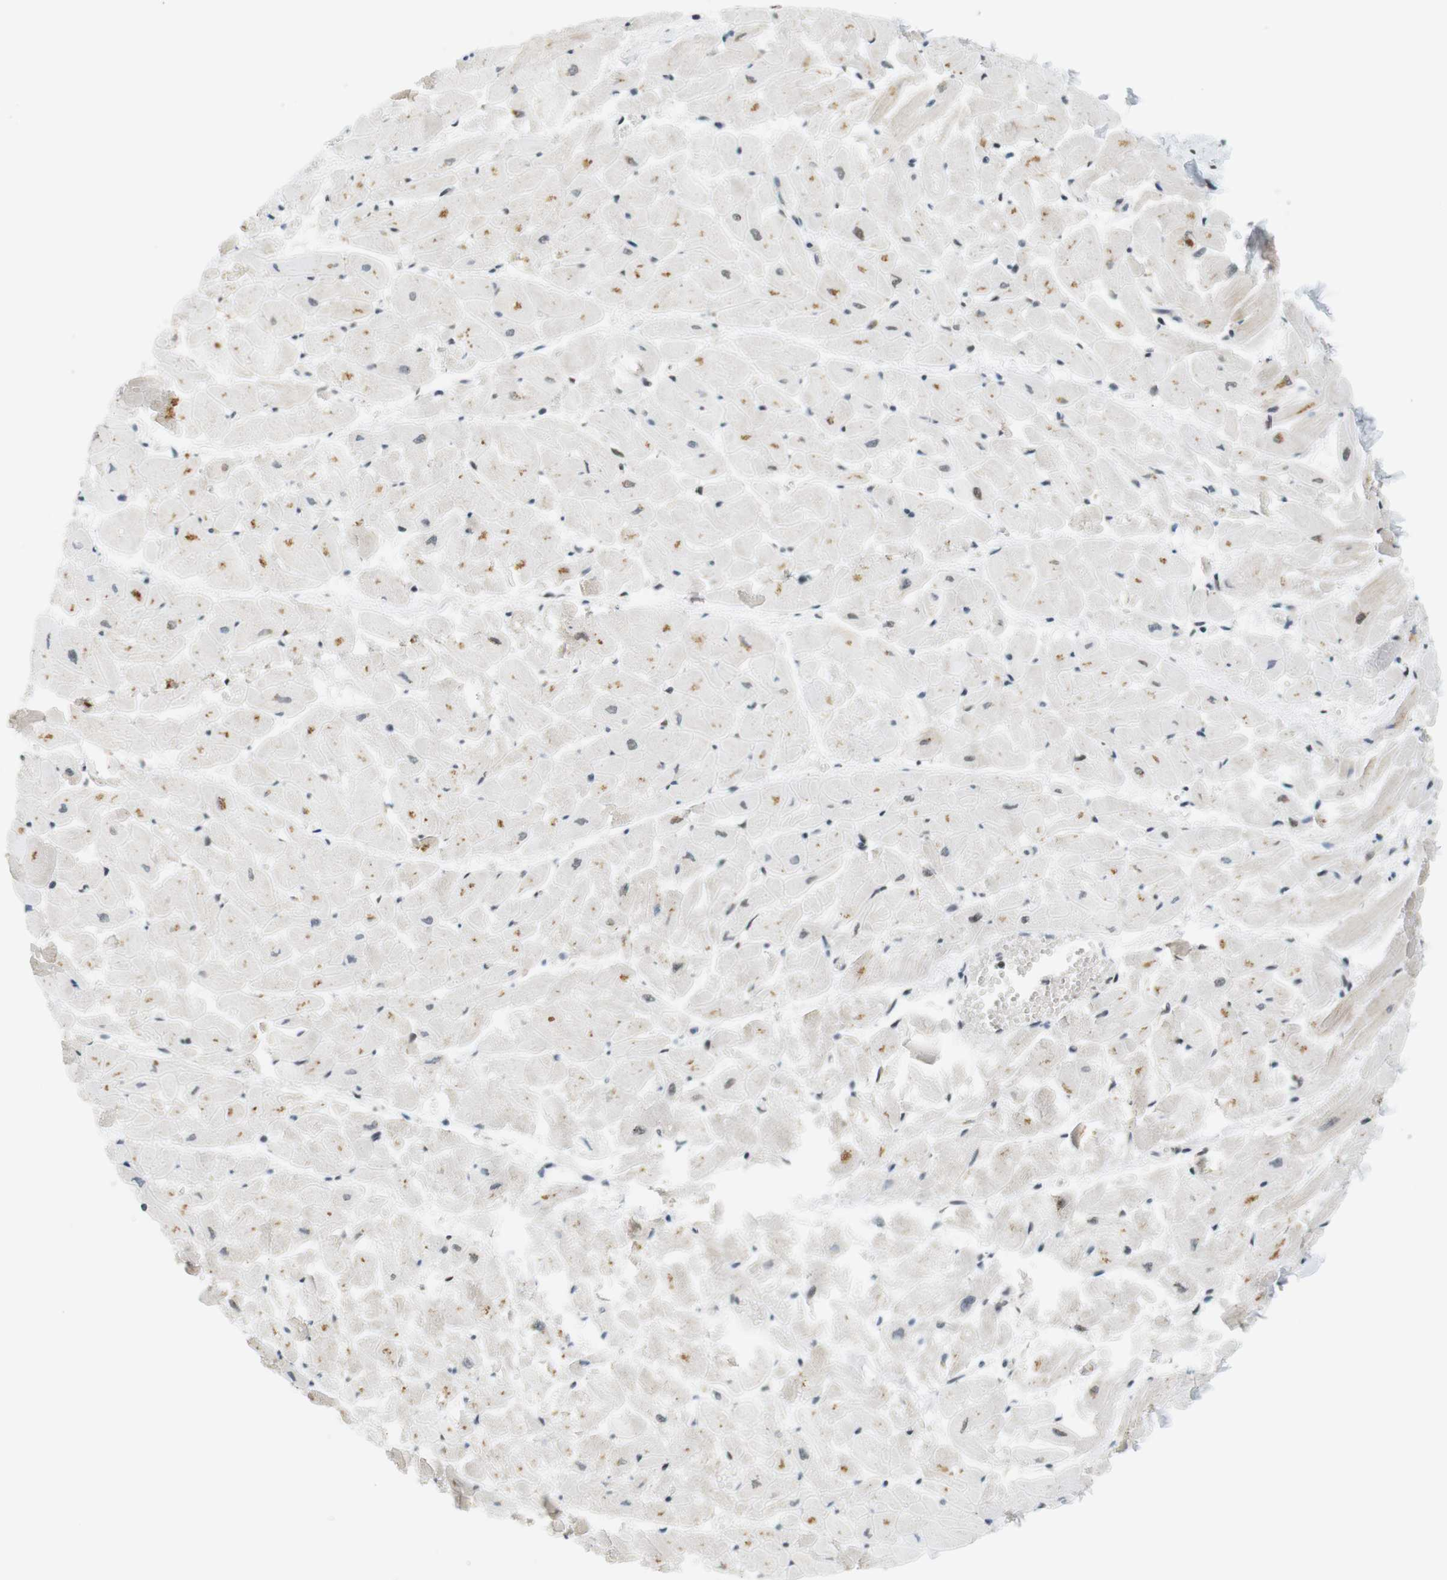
{"staining": {"intensity": "weak", "quantity": "<25%", "location": "cytoplasmic/membranous"}, "tissue": "heart muscle", "cell_type": "Cardiomyocytes", "image_type": "normal", "snomed": [{"axis": "morphology", "description": "Normal tissue, NOS"}, {"axis": "topography", "description": "Heart"}], "caption": "This is a image of immunohistochemistry staining of normal heart muscle, which shows no staining in cardiomyocytes. (Brightfield microscopy of DAB (3,3'-diaminobenzidine) immunohistochemistry (IHC) at high magnification).", "gene": "RNF38", "patient": {"sex": "female", "age": 19}}